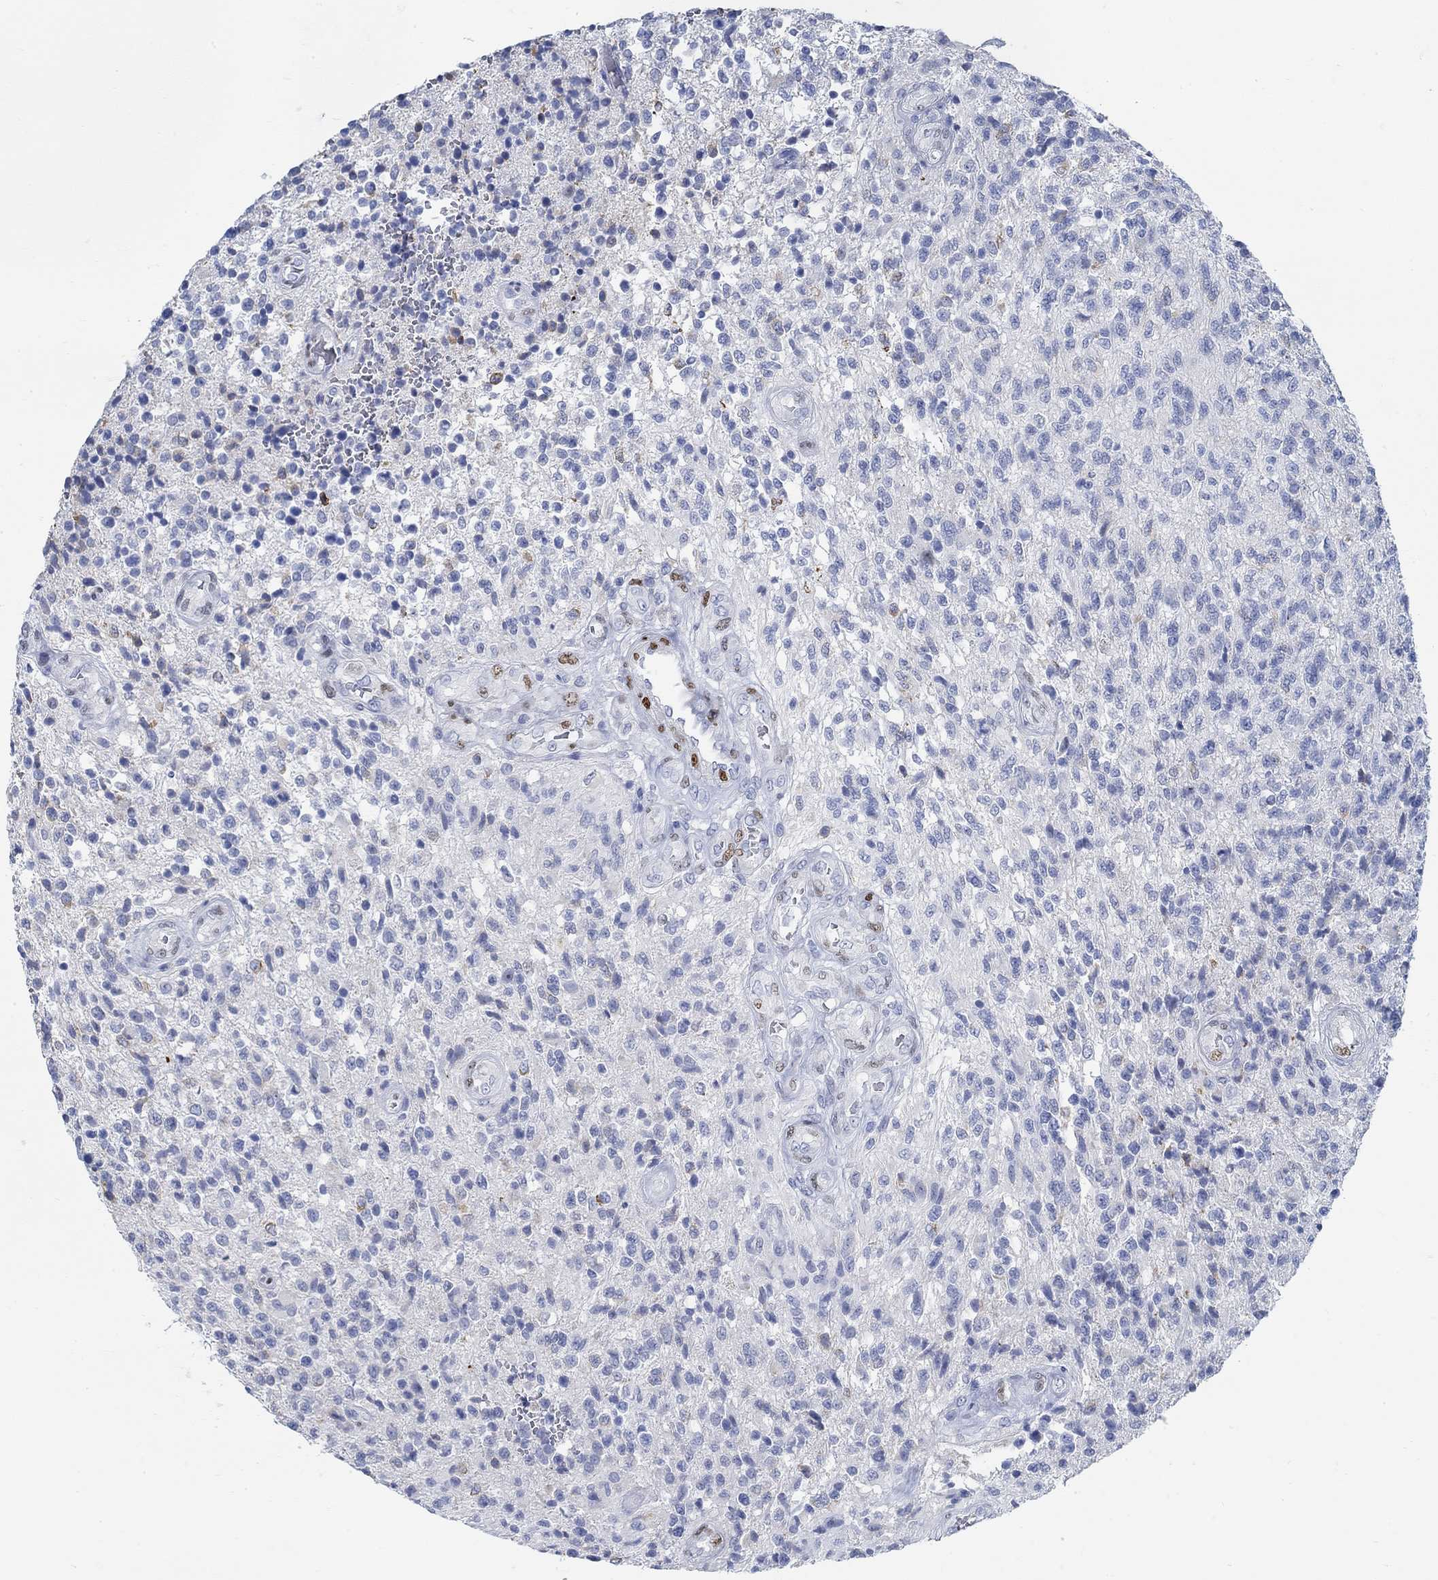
{"staining": {"intensity": "negative", "quantity": "none", "location": "none"}, "tissue": "glioma", "cell_type": "Tumor cells", "image_type": "cancer", "snomed": [{"axis": "morphology", "description": "Glioma, malignant, High grade"}, {"axis": "topography", "description": "Brain"}], "caption": "Tumor cells show no significant protein staining in high-grade glioma (malignant).", "gene": "RBM20", "patient": {"sex": "male", "age": 56}}